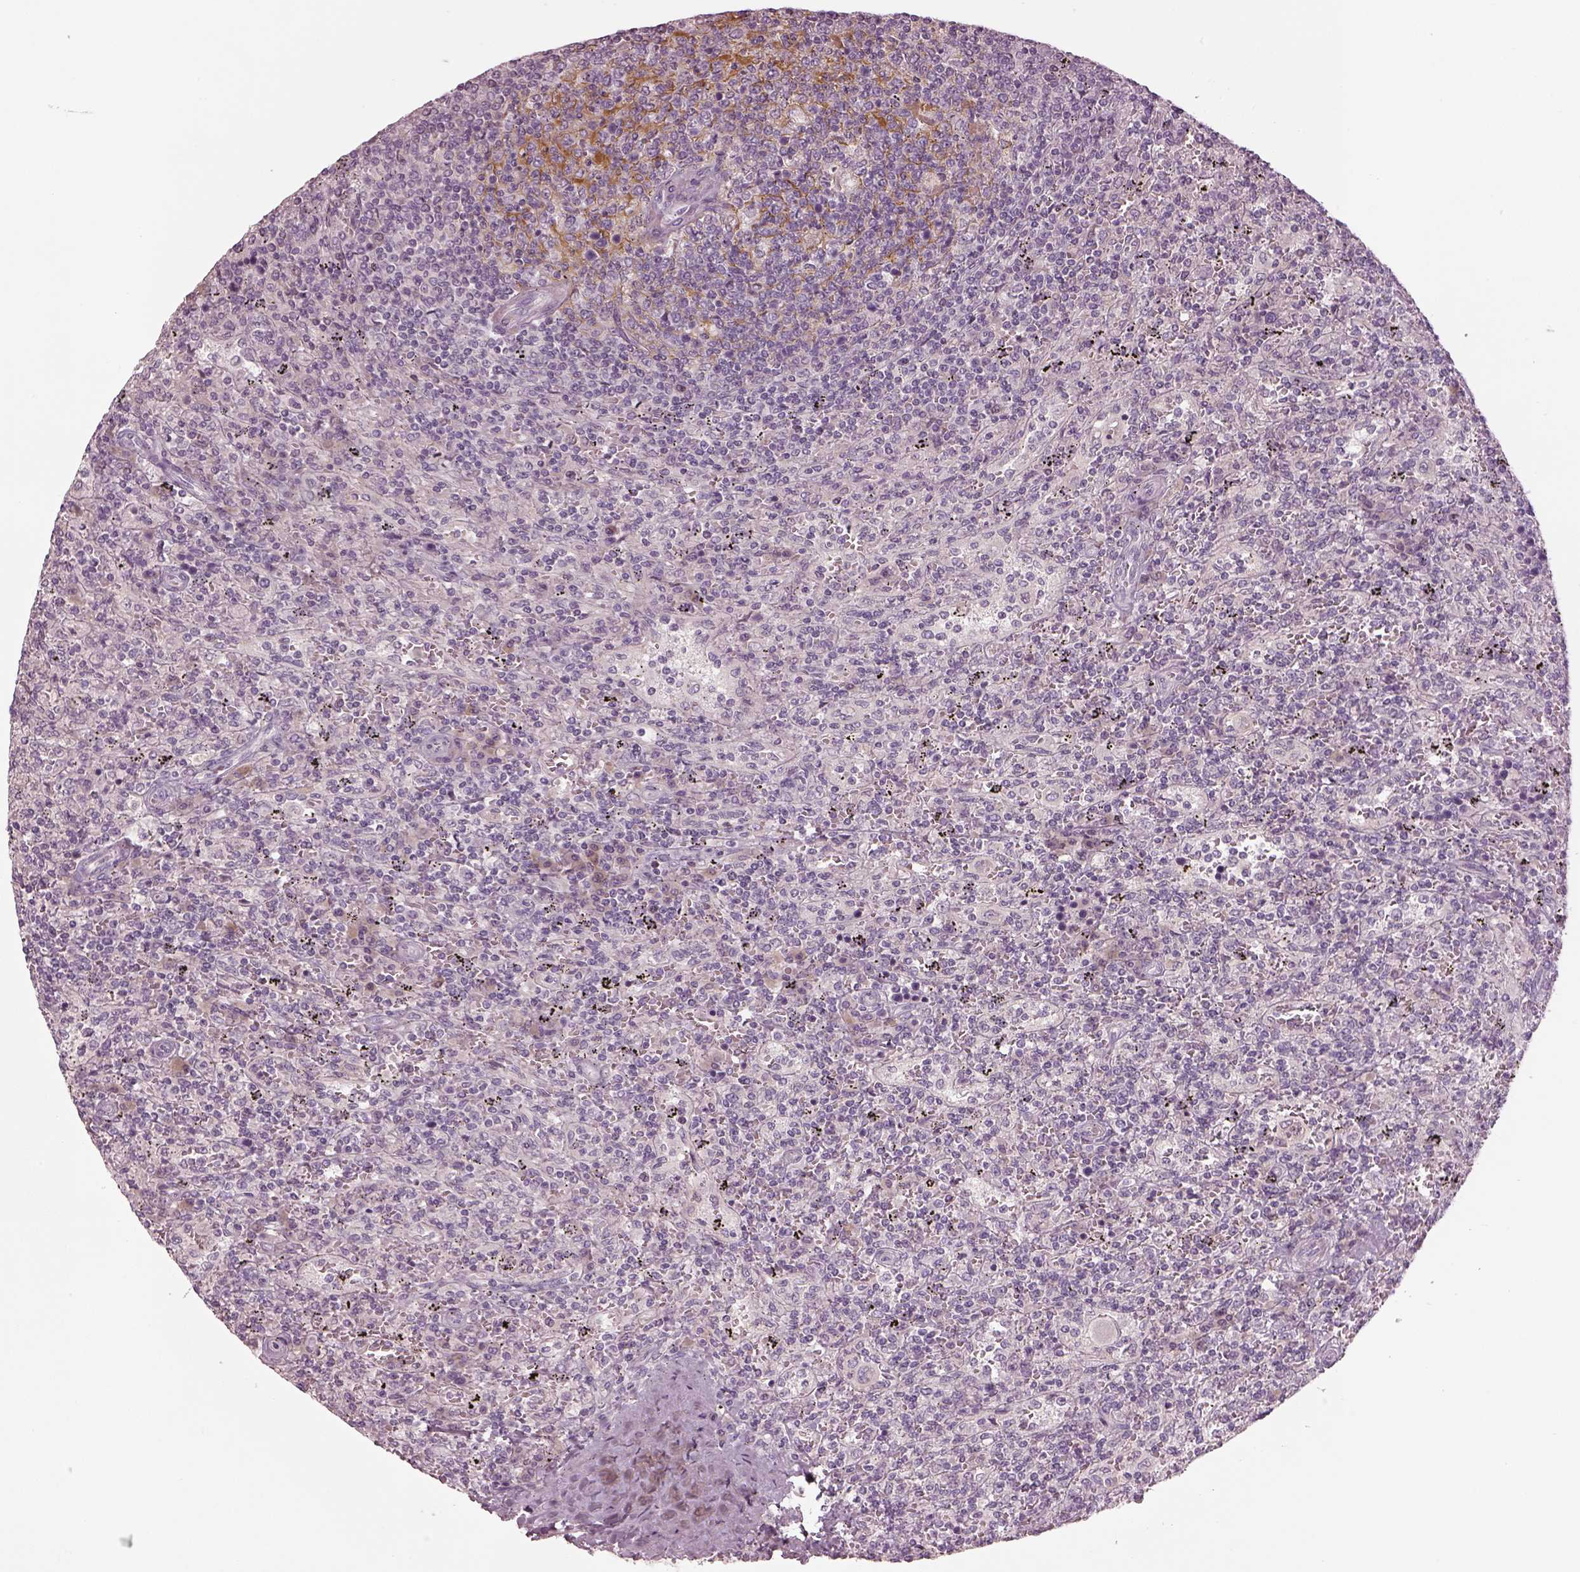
{"staining": {"intensity": "negative", "quantity": "none", "location": "none"}, "tissue": "lymphoma", "cell_type": "Tumor cells", "image_type": "cancer", "snomed": [{"axis": "morphology", "description": "Malignant lymphoma, non-Hodgkin's type, Low grade"}, {"axis": "topography", "description": "Spleen"}], "caption": "A micrograph of lymphoma stained for a protein exhibits no brown staining in tumor cells. The staining is performed using DAB brown chromogen with nuclei counter-stained in using hematoxylin.", "gene": "SPATA6L", "patient": {"sex": "male", "age": 62}}